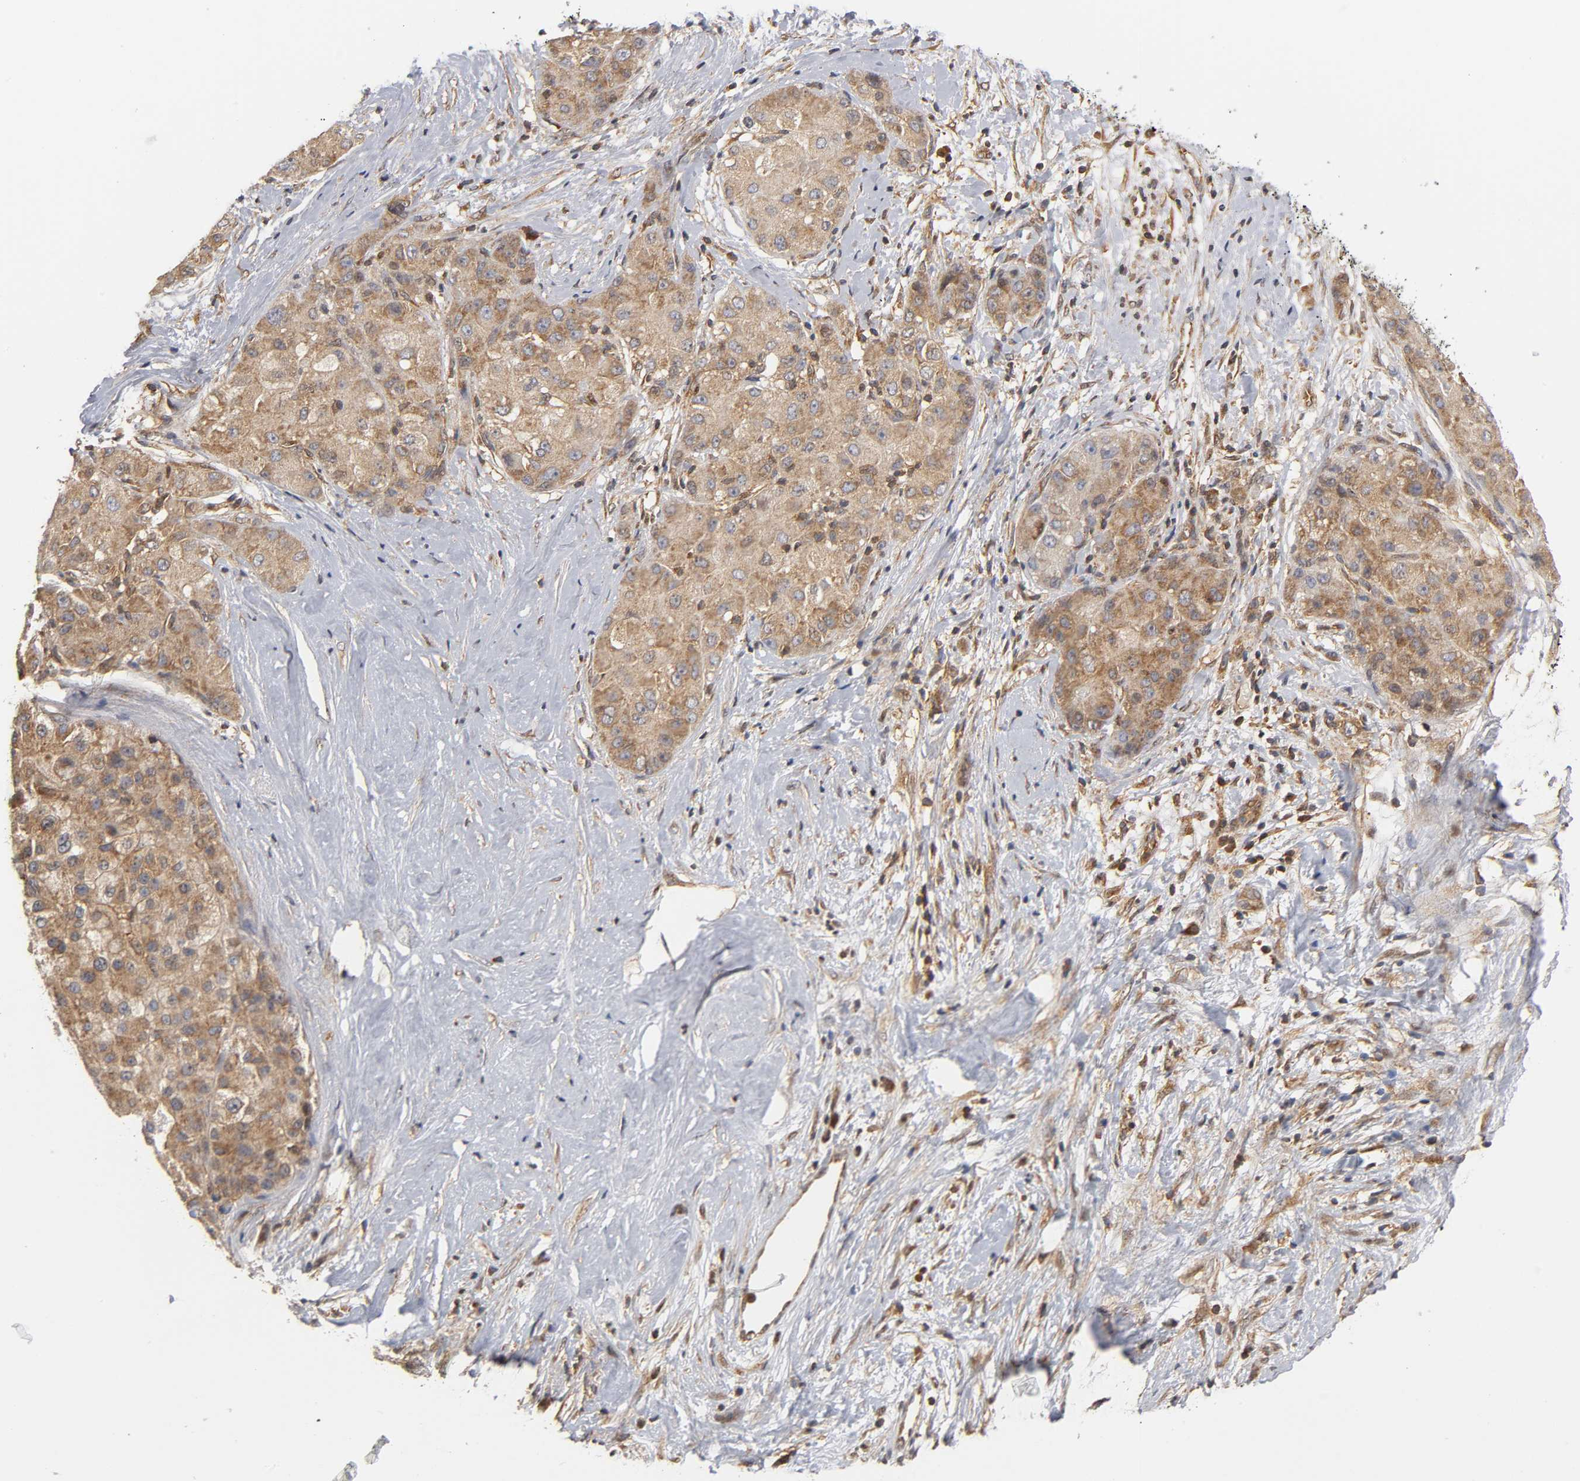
{"staining": {"intensity": "moderate", "quantity": ">75%", "location": "cytoplasmic/membranous"}, "tissue": "liver cancer", "cell_type": "Tumor cells", "image_type": "cancer", "snomed": [{"axis": "morphology", "description": "Carcinoma, Hepatocellular, NOS"}, {"axis": "topography", "description": "Liver"}], "caption": "Liver cancer tissue displays moderate cytoplasmic/membranous expression in about >75% of tumor cells Immunohistochemistry (ihc) stains the protein of interest in brown and the nuclei are stained blue.", "gene": "PAFAH1B1", "patient": {"sex": "male", "age": 80}}